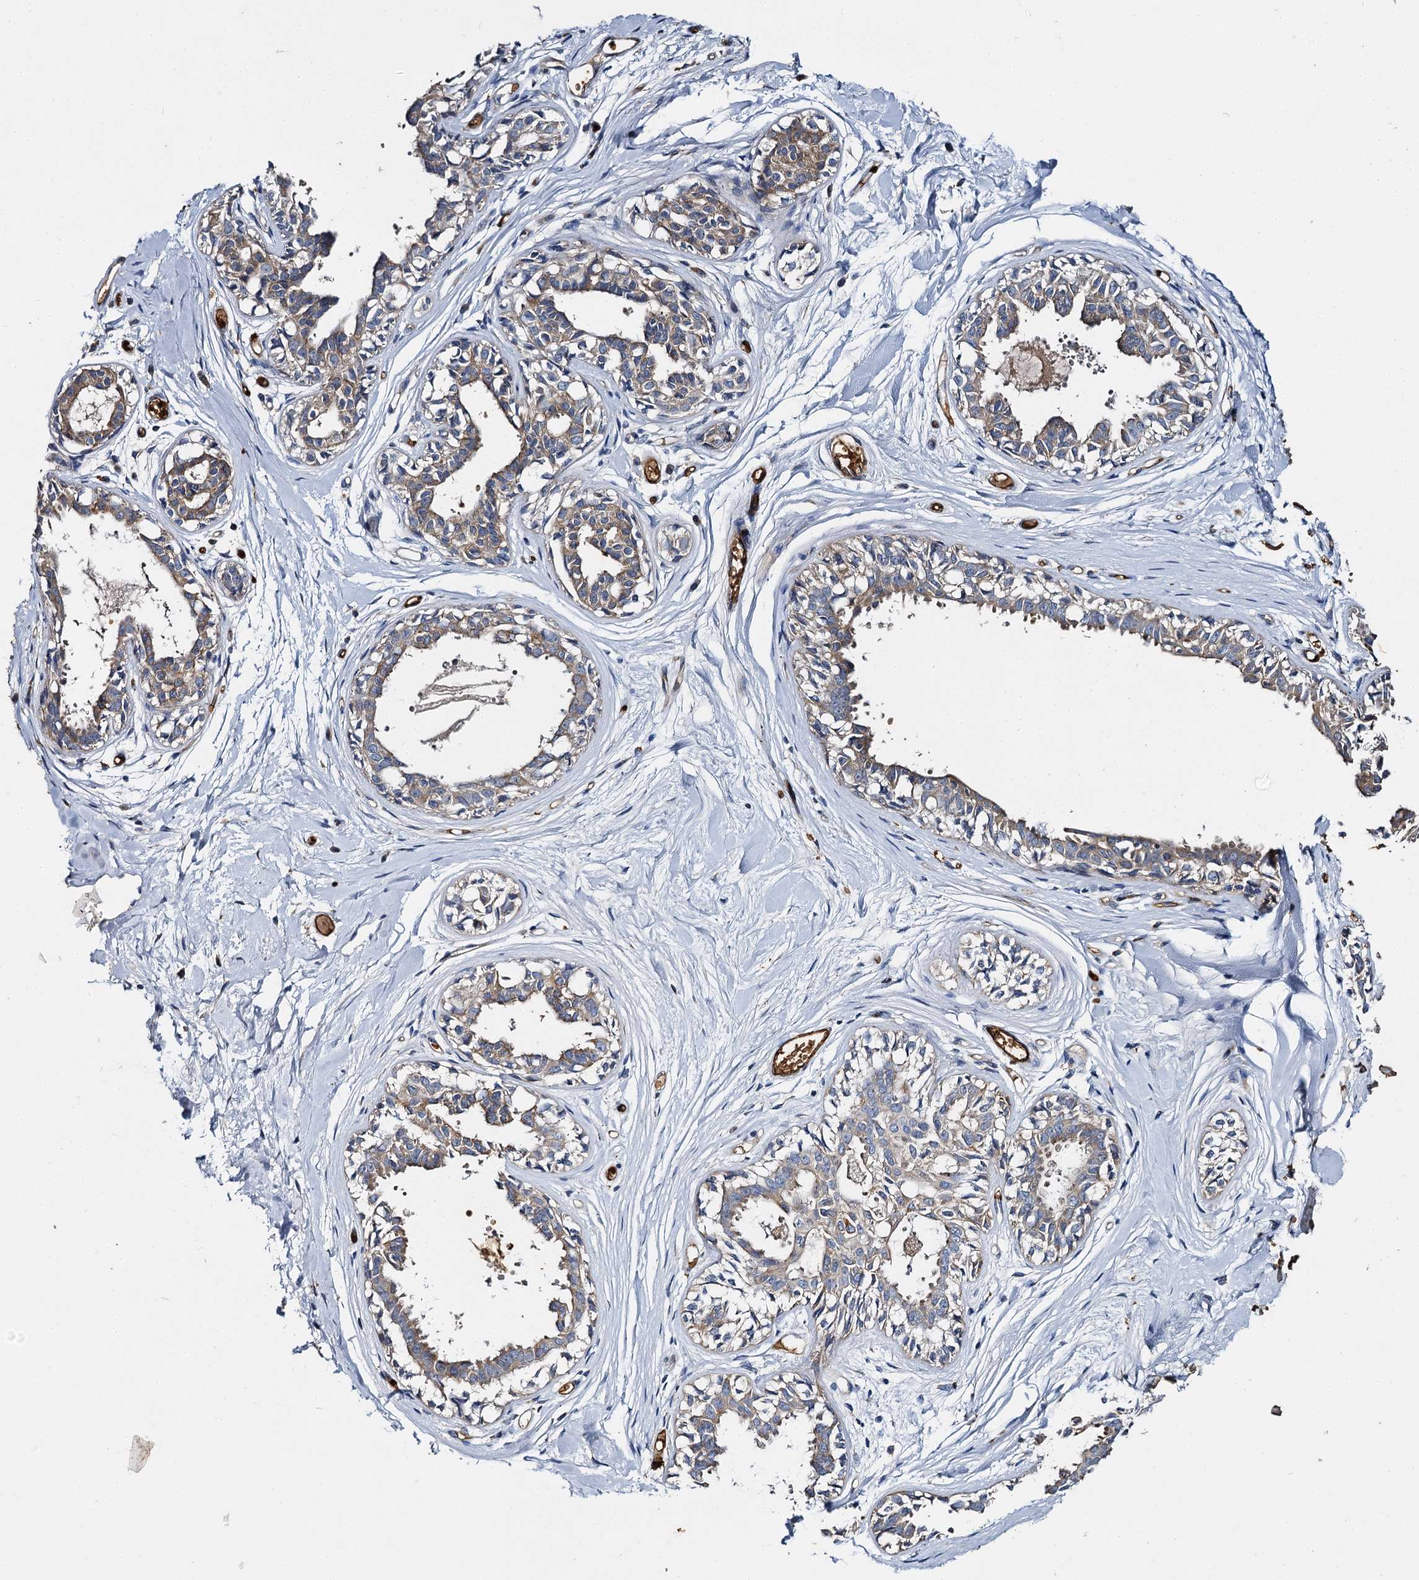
{"staining": {"intensity": "negative", "quantity": "none", "location": "none"}, "tissue": "breast", "cell_type": "Adipocytes", "image_type": "normal", "snomed": [{"axis": "morphology", "description": "Normal tissue, NOS"}, {"axis": "topography", "description": "Breast"}], "caption": "IHC image of unremarkable breast: human breast stained with DAB (3,3'-diaminobenzidine) displays no significant protein positivity in adipocytes. Brightfield microscopy of IHC stained with DAB (3,3'-diaminobenzidine) (brown) and hematoxylin (blue), captured at high magnification.", "gene": "BCS1L", "patient": {"sex": "female", "age": 45}}